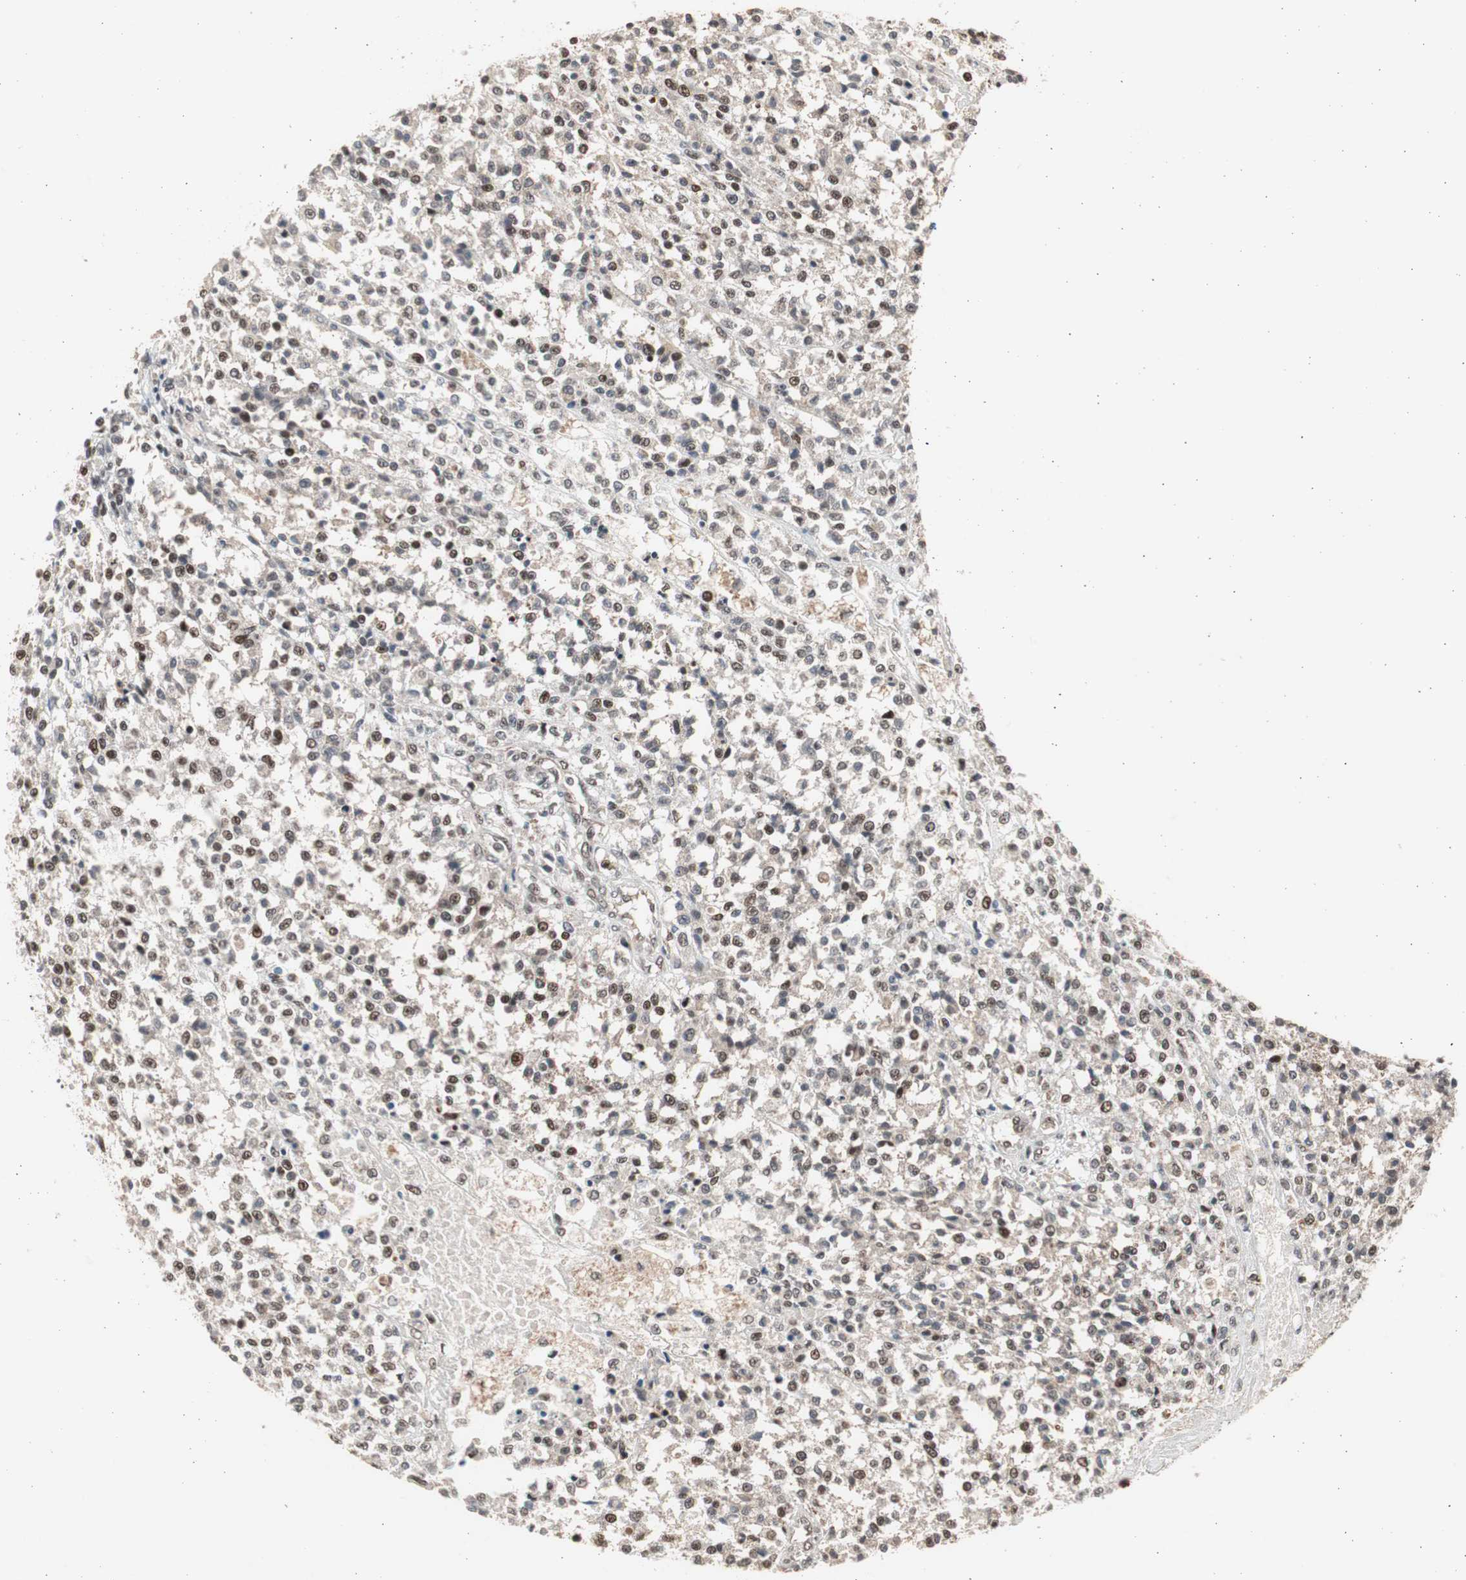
{"staining": {"intensity": "moderate", "quantity": "25%-75%", "location": "nuclear"}, "tissue": "testis cancer", "cell_type": "Tumor cells", "image_type": "cancer", "snomed": [{"axis": "morphology", "description": "Seminoma, NOS"}, {"axis": "topography", "description": "Testis"}], "caption": "This image shows seminoma (testis) stained with immunohistochemistry to label a protein in brown. The nuclear of tumor cells show moderate positivity for the protein. Nuclei are counter-stained blue.", "gene": "RPA1", "patient": {"sex": "male", "age": 59}}